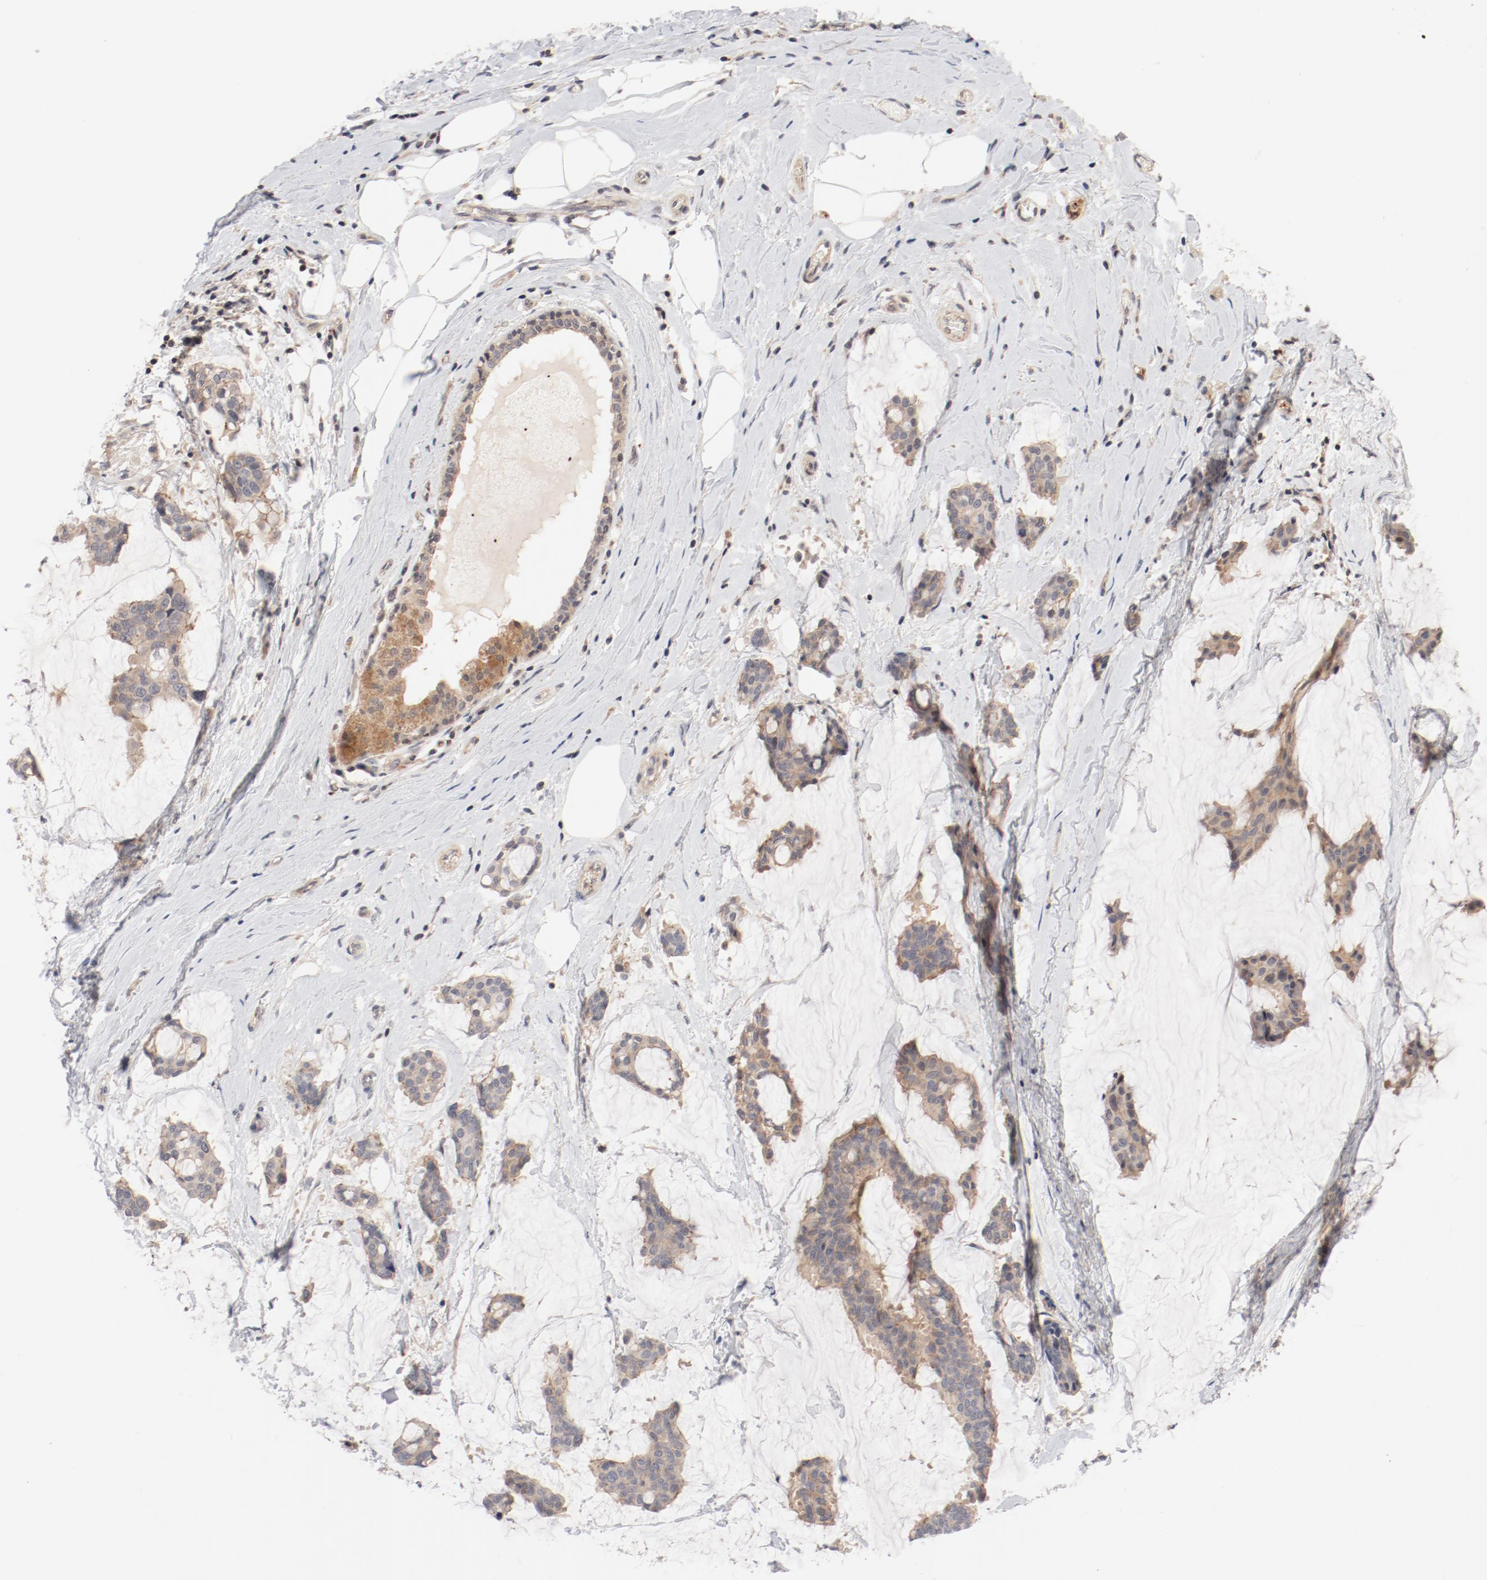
{"staining": {"intensity": "weak", "quantity": "25%-75%", "location": "cytoplasmic/membranous"}, "tissue": "breast cancer", "cell_type": "Tumor cells", "image_type": "cancer", "snomed": [{"axis": "morphology", "description": "Duct carcinoma"}, {"axis": "topography", "description": "Breast"}], "caption": "Weak cytoplasmic/membranous positivity is appreciated in about 25%-75% of tumor cells in breast cancer (intraductal carcinoma).", "gene": "ZNF267", "patient": {"sex": "female", "age": 93}}